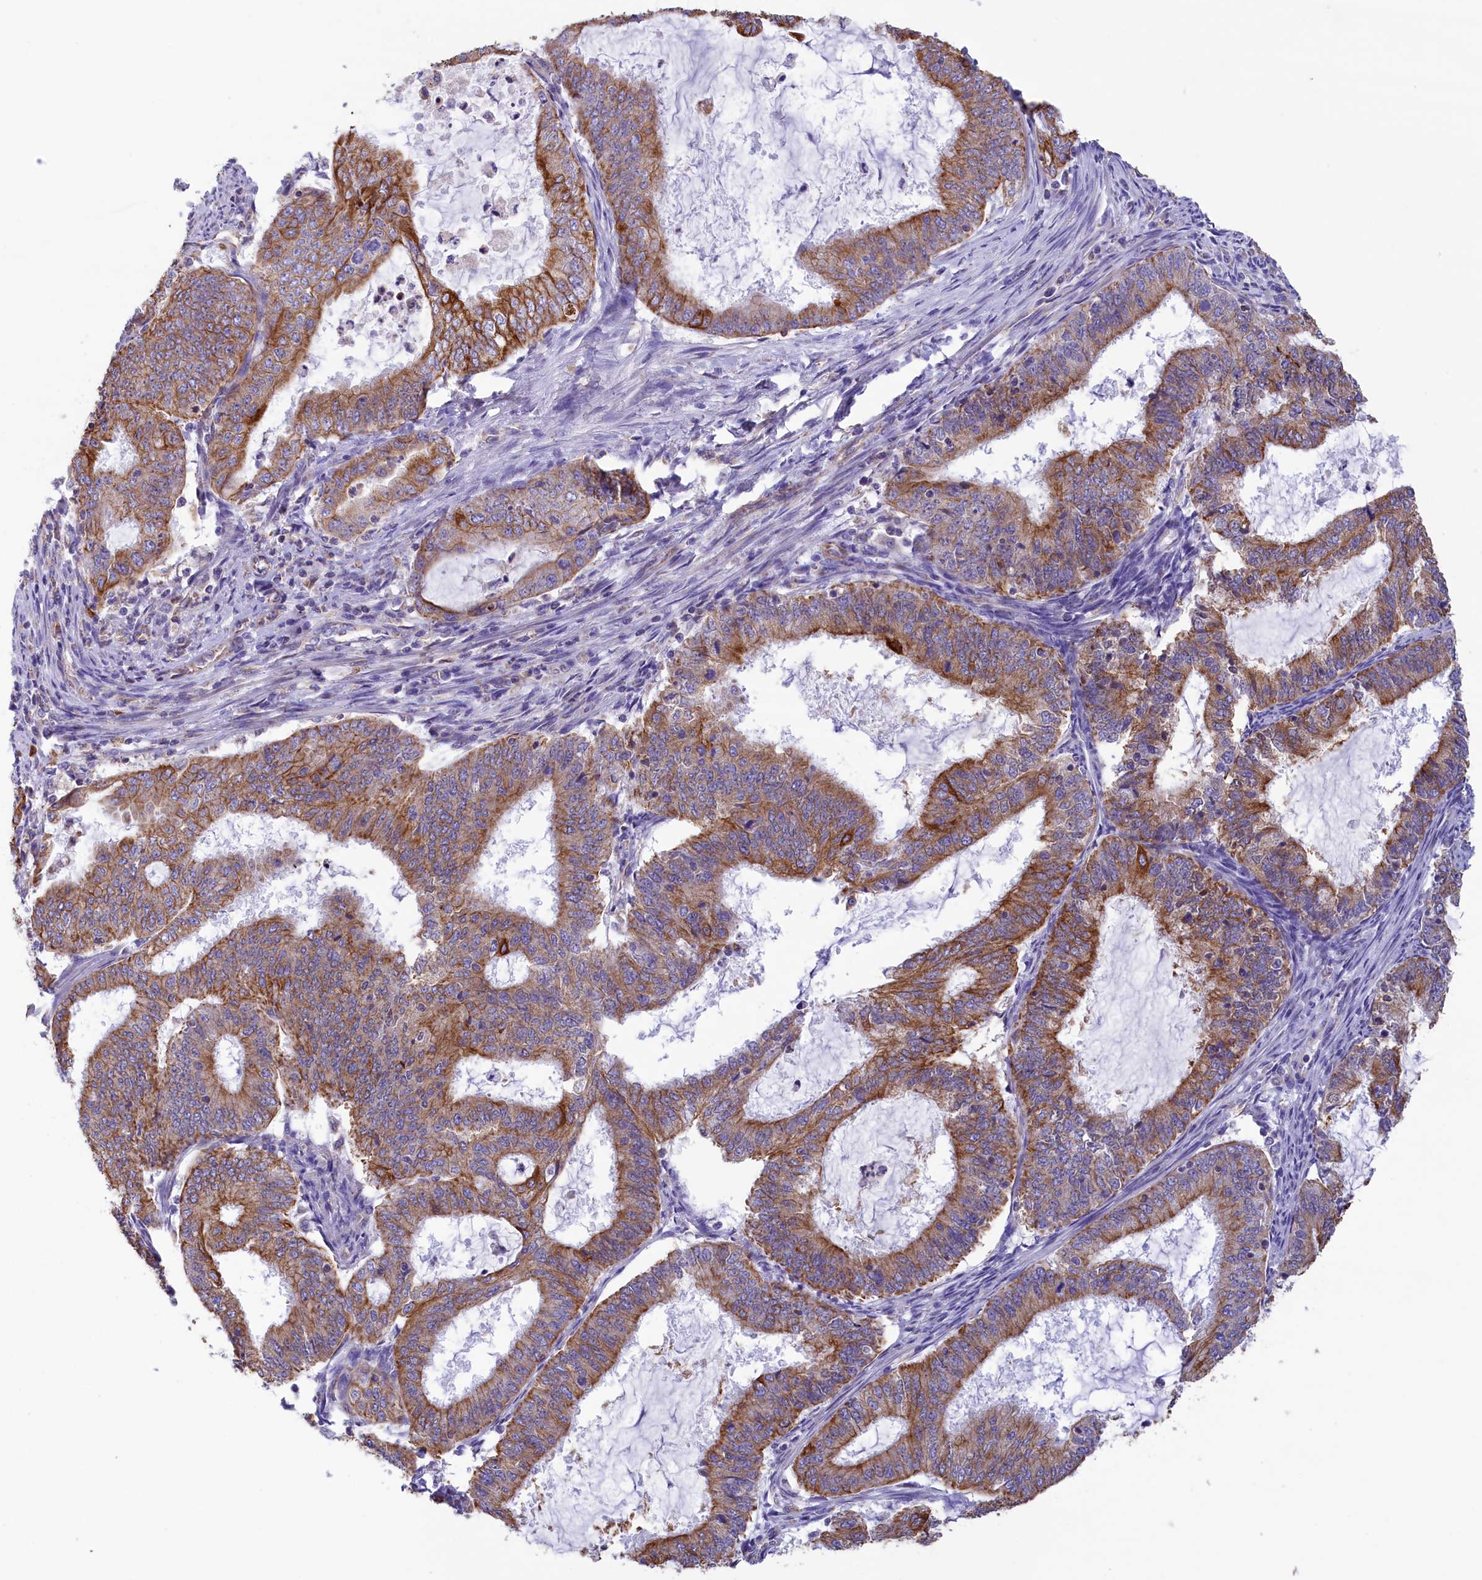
{"staining": {"intensity": "moderate", "quantity": ">75%", "location": "cytoplasmic/membranous"}, "tissue": "endometrial cancer", "cell_type": "Tumor cells", "image_type": "cancer", "snomed": [{"axis": "morphology", "description": "Adenocarcinoma, NOS"}, {"axis": "topography", "description": "Endometrium"}], "caption": "Protein expression analysis of human adenocarcinoma (endometrial) reveals moderate cytoplasmic/membranous positivity in about >75% of tumor cells.", "gene": "GATB", "patient": {"sex": "female", "age": 51}}